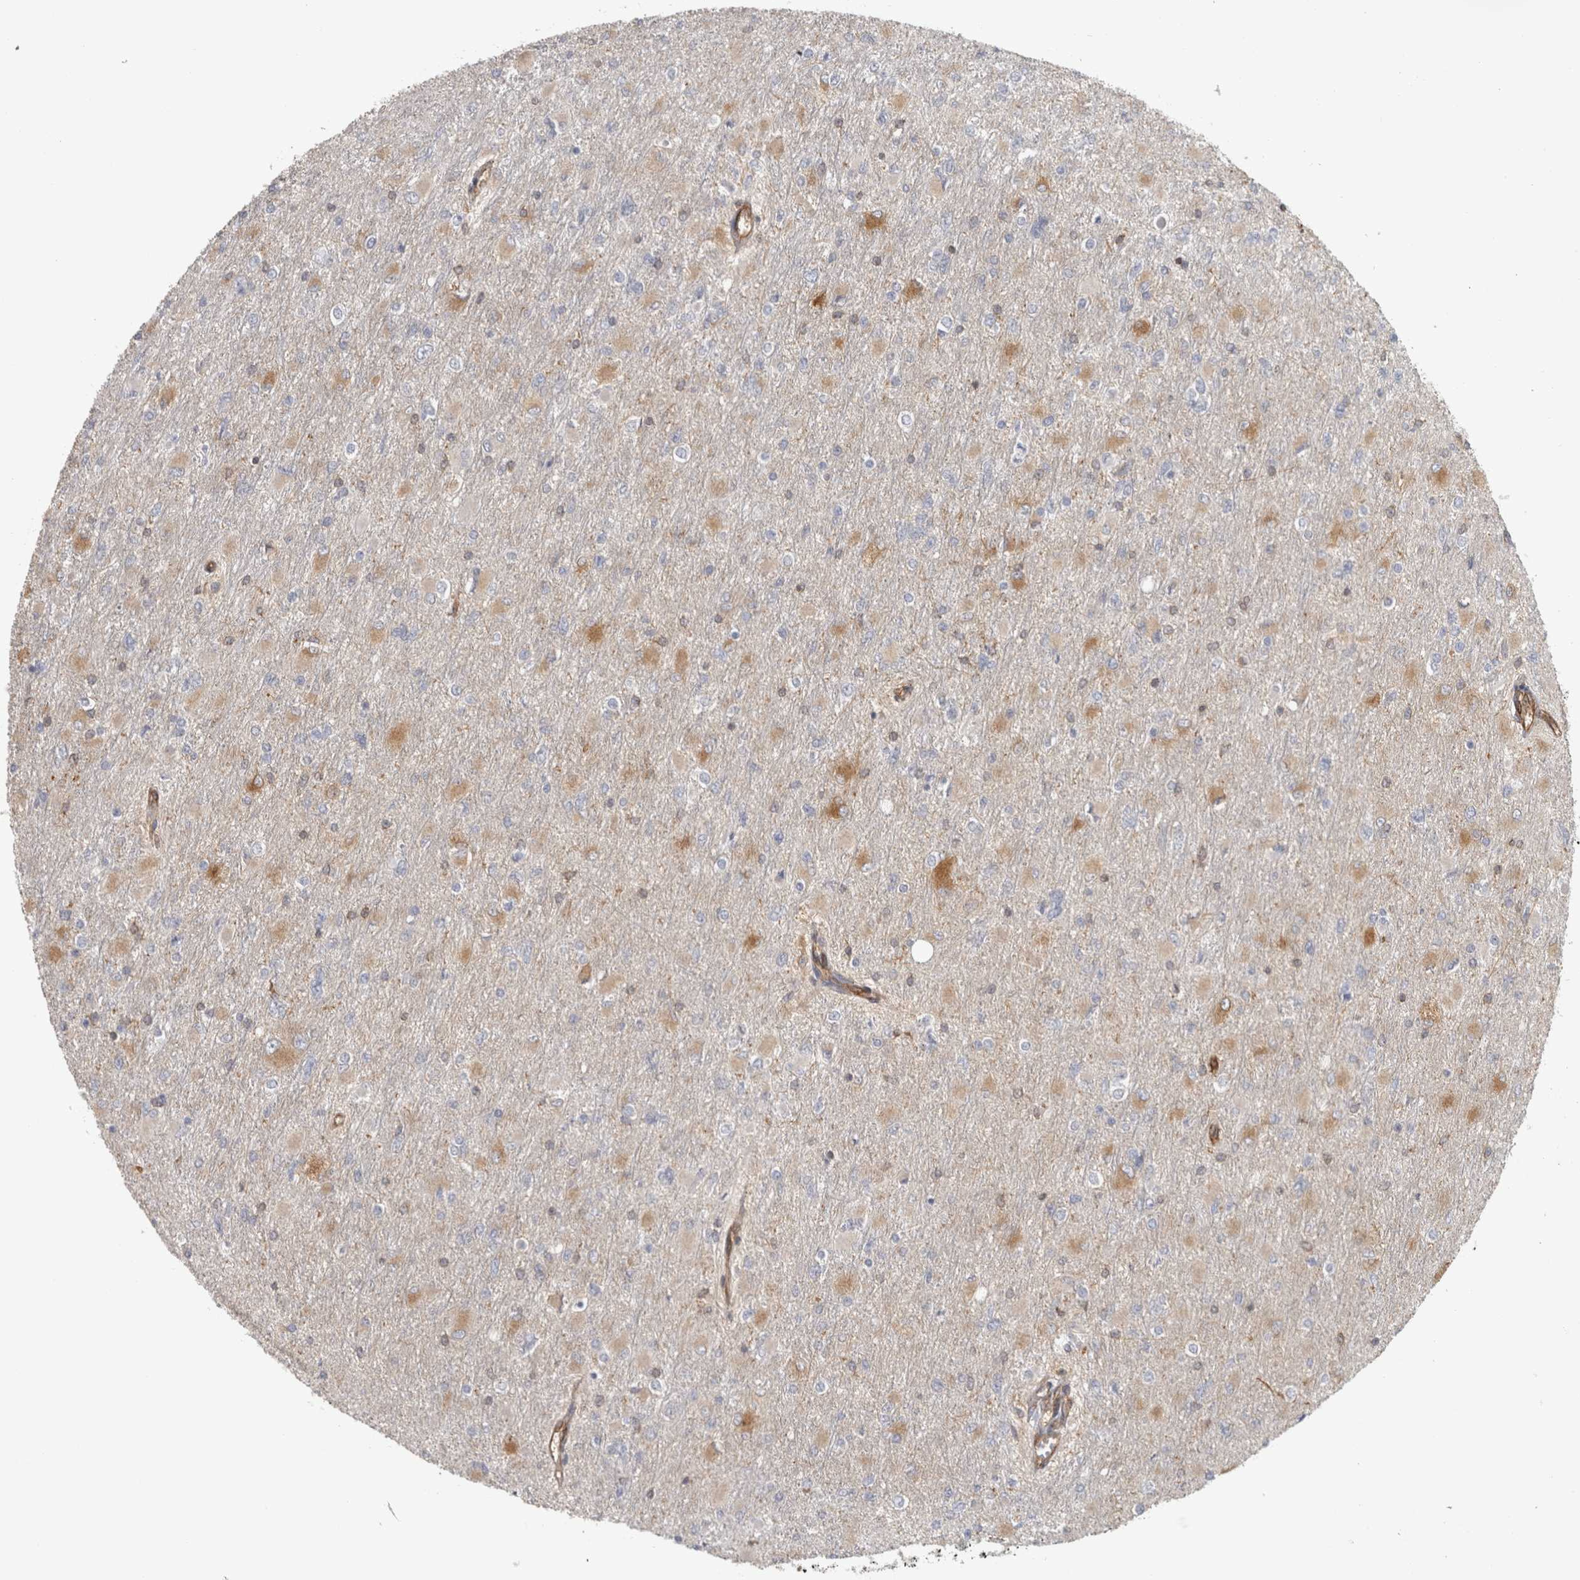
{"staining": {"intensity": "weak", "quantity": "<25%", "location": "cytoplasmic/membranous"}, "tissue": "glioma", "cell_type": "Tumor cells", "image_type": "cancer", "snomed": [{"axis": "morphology", "description": "Glioma, malignant, High grade"}, {"axis": "topography", "description": "Cerebral cortex"}], "caption": "An IHC histopathology image of malignant glioma (high-grade) is shown. There is no staining in tumor cells of malignant glioma (high-grade). (DAB (3,3'-diaminobenzidine) immunohistochemistry (IHC) with hematoxylin counter stain).", "gene": "HLA-E", "patient": {"sex": "female", "age": 36}}